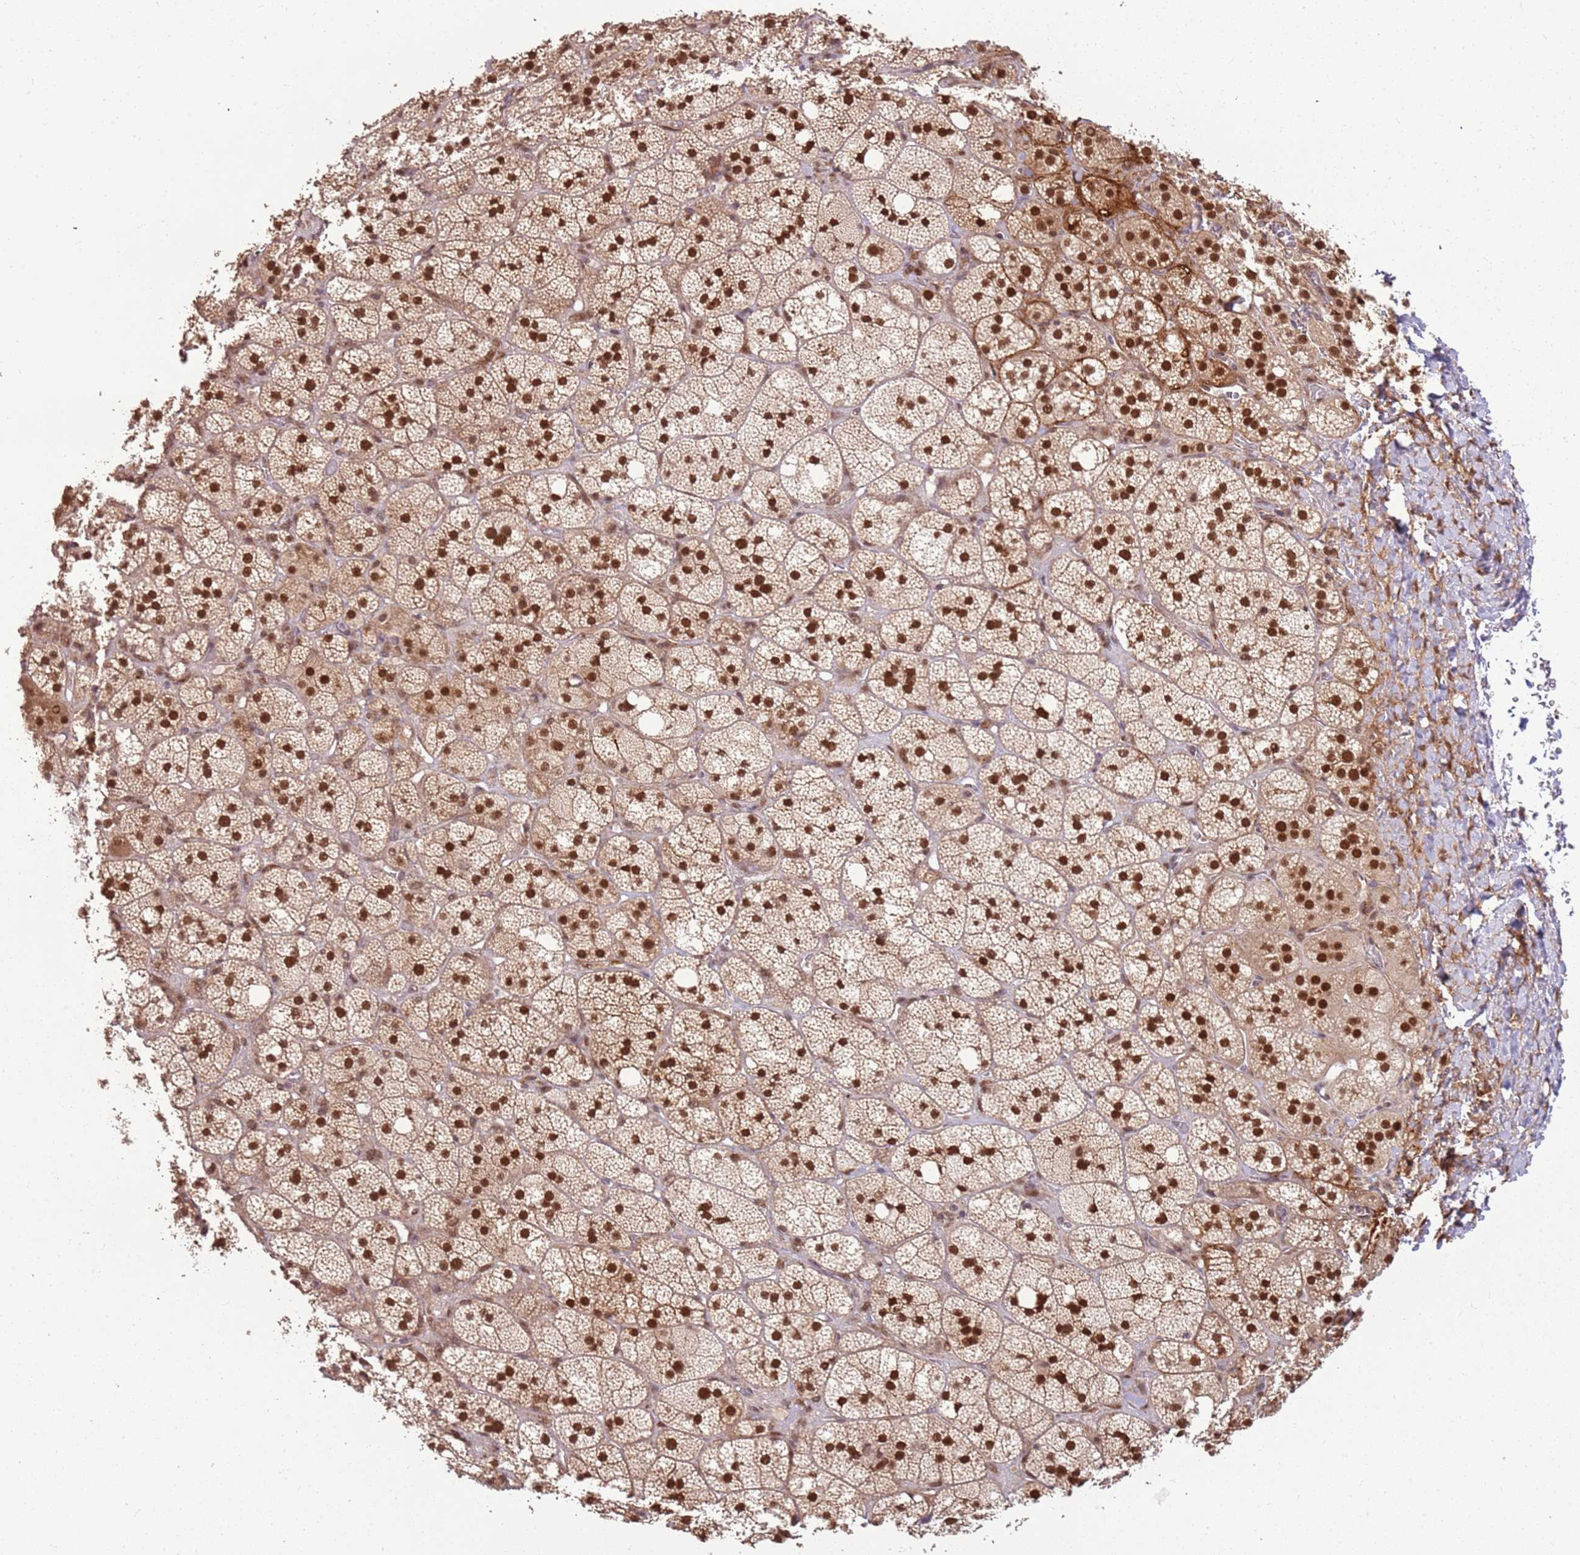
{"staining": {"intensity": "strong", "quantity": ">75%", "location": "nuclear"}, "tissue": "adrenal gland", "cell_type": "Glandular cells", "image_type": "normal", "snomed": [{"axis": "morphology", "description": "Normal tissue, NOS"}, {"axis": "topography", "description": "Adrenal gland"}], "caption": "This histopathology image displays immunohistochemistry (IHC) staining of unremarkable human adrenal gland, with high strong nuclear expression in approximately >75% of glandular cells.", "gene": "POLR3H", "patient": {"sex": "male", "age": 61}}